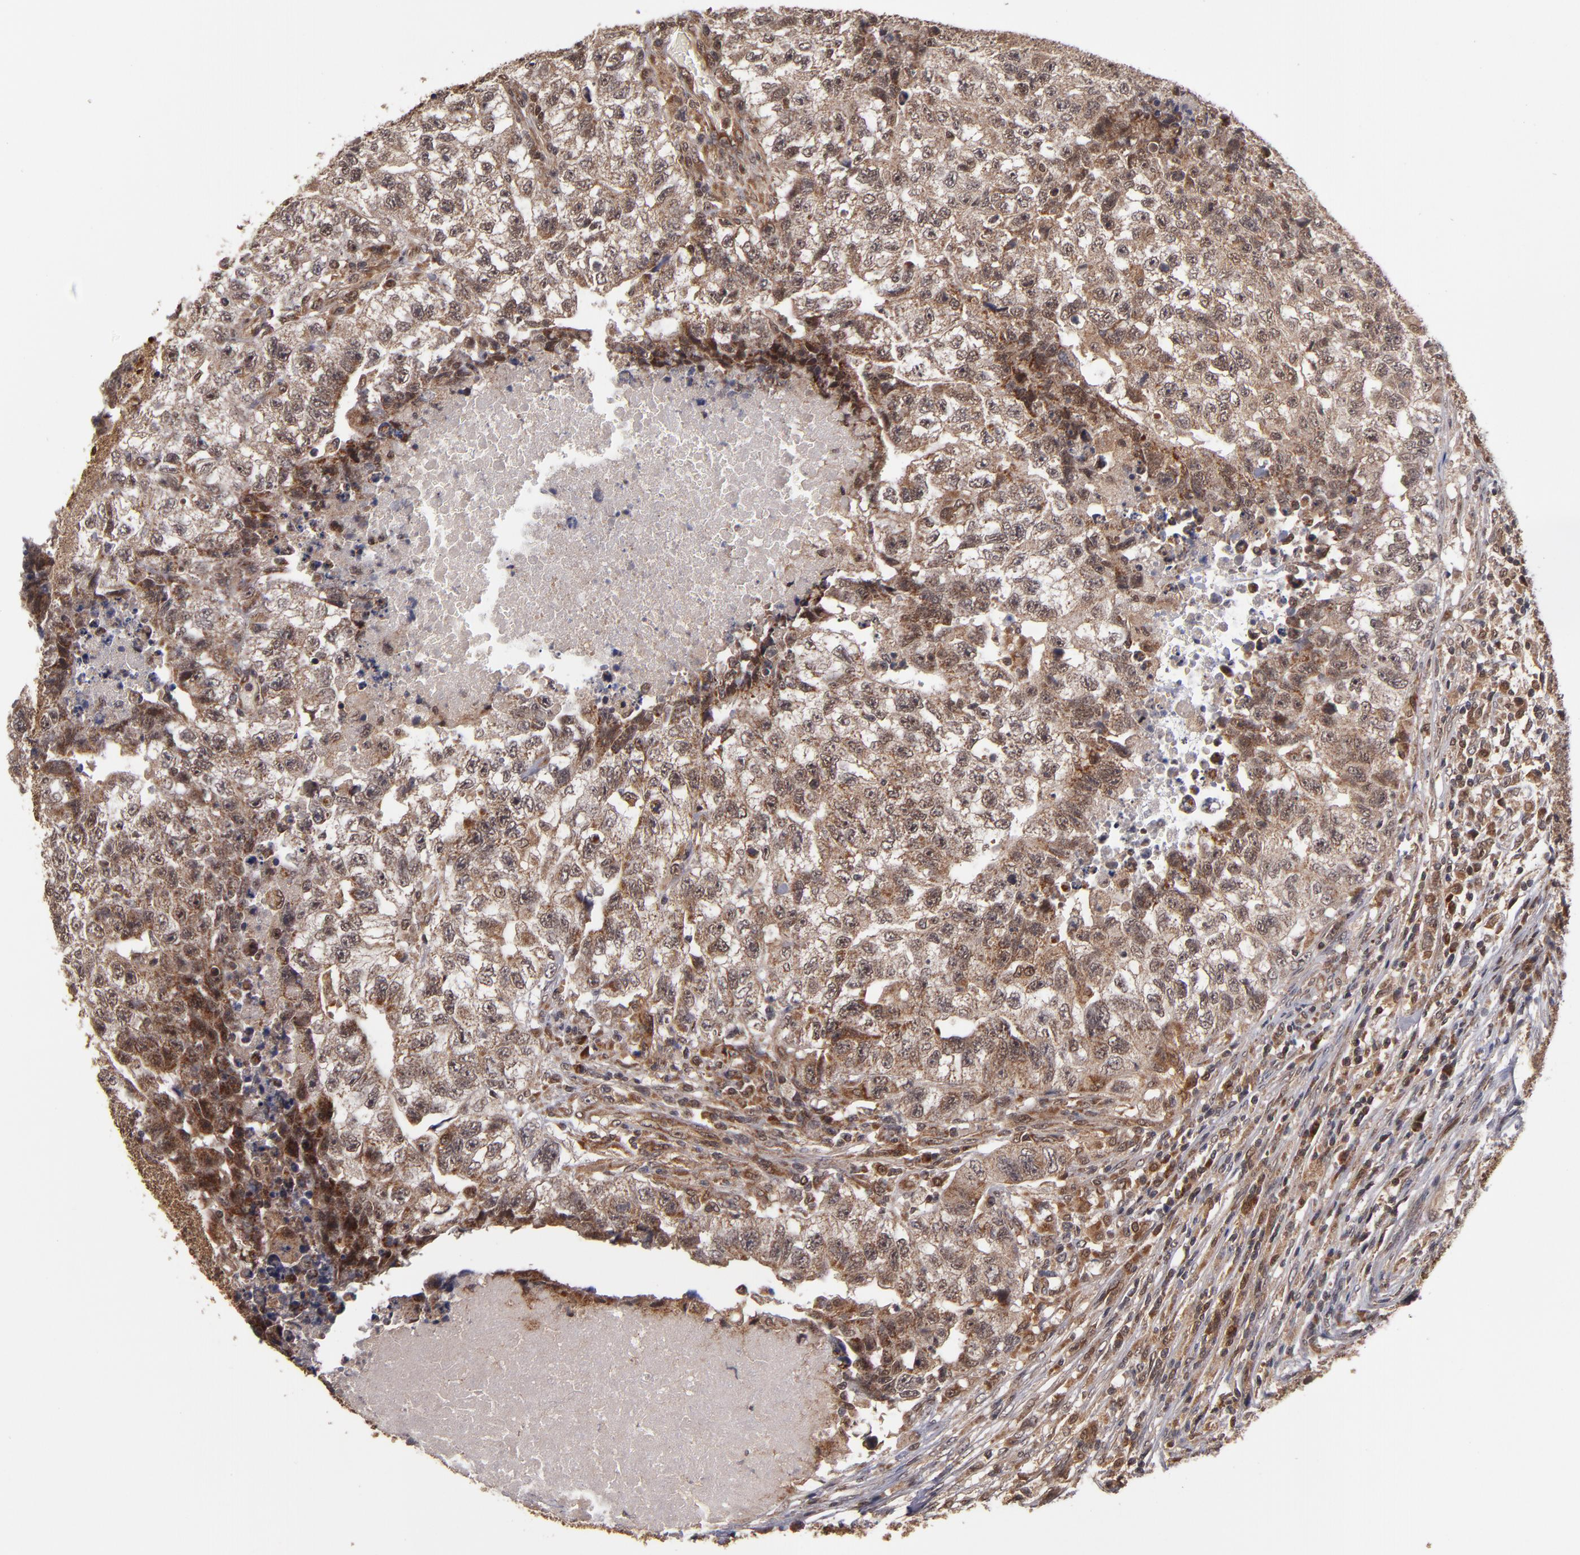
{"staining": {"intensity": "weak", "quantity": "25%-75%", "location": "cytoplasmic/membranous"}, "tissue": "testis cancer", "cell_type": "Tumor cells", "image_type": "cancer", "snomed": [{"axis": "morphology", "description": "Carcinoma, Embryonal, NOS"}, {"axis": "topography", "description": "Testis"}], "caption": "A histopathology image of human testis cancer stained for a protein exhibits weak cytoplasmic/membranous brown staining in tumor cells. (Brightfield microscopy of DAB IHC at high magnification).", "gene": "CUL5", "patient": {"sex": "male", "age": 21}}